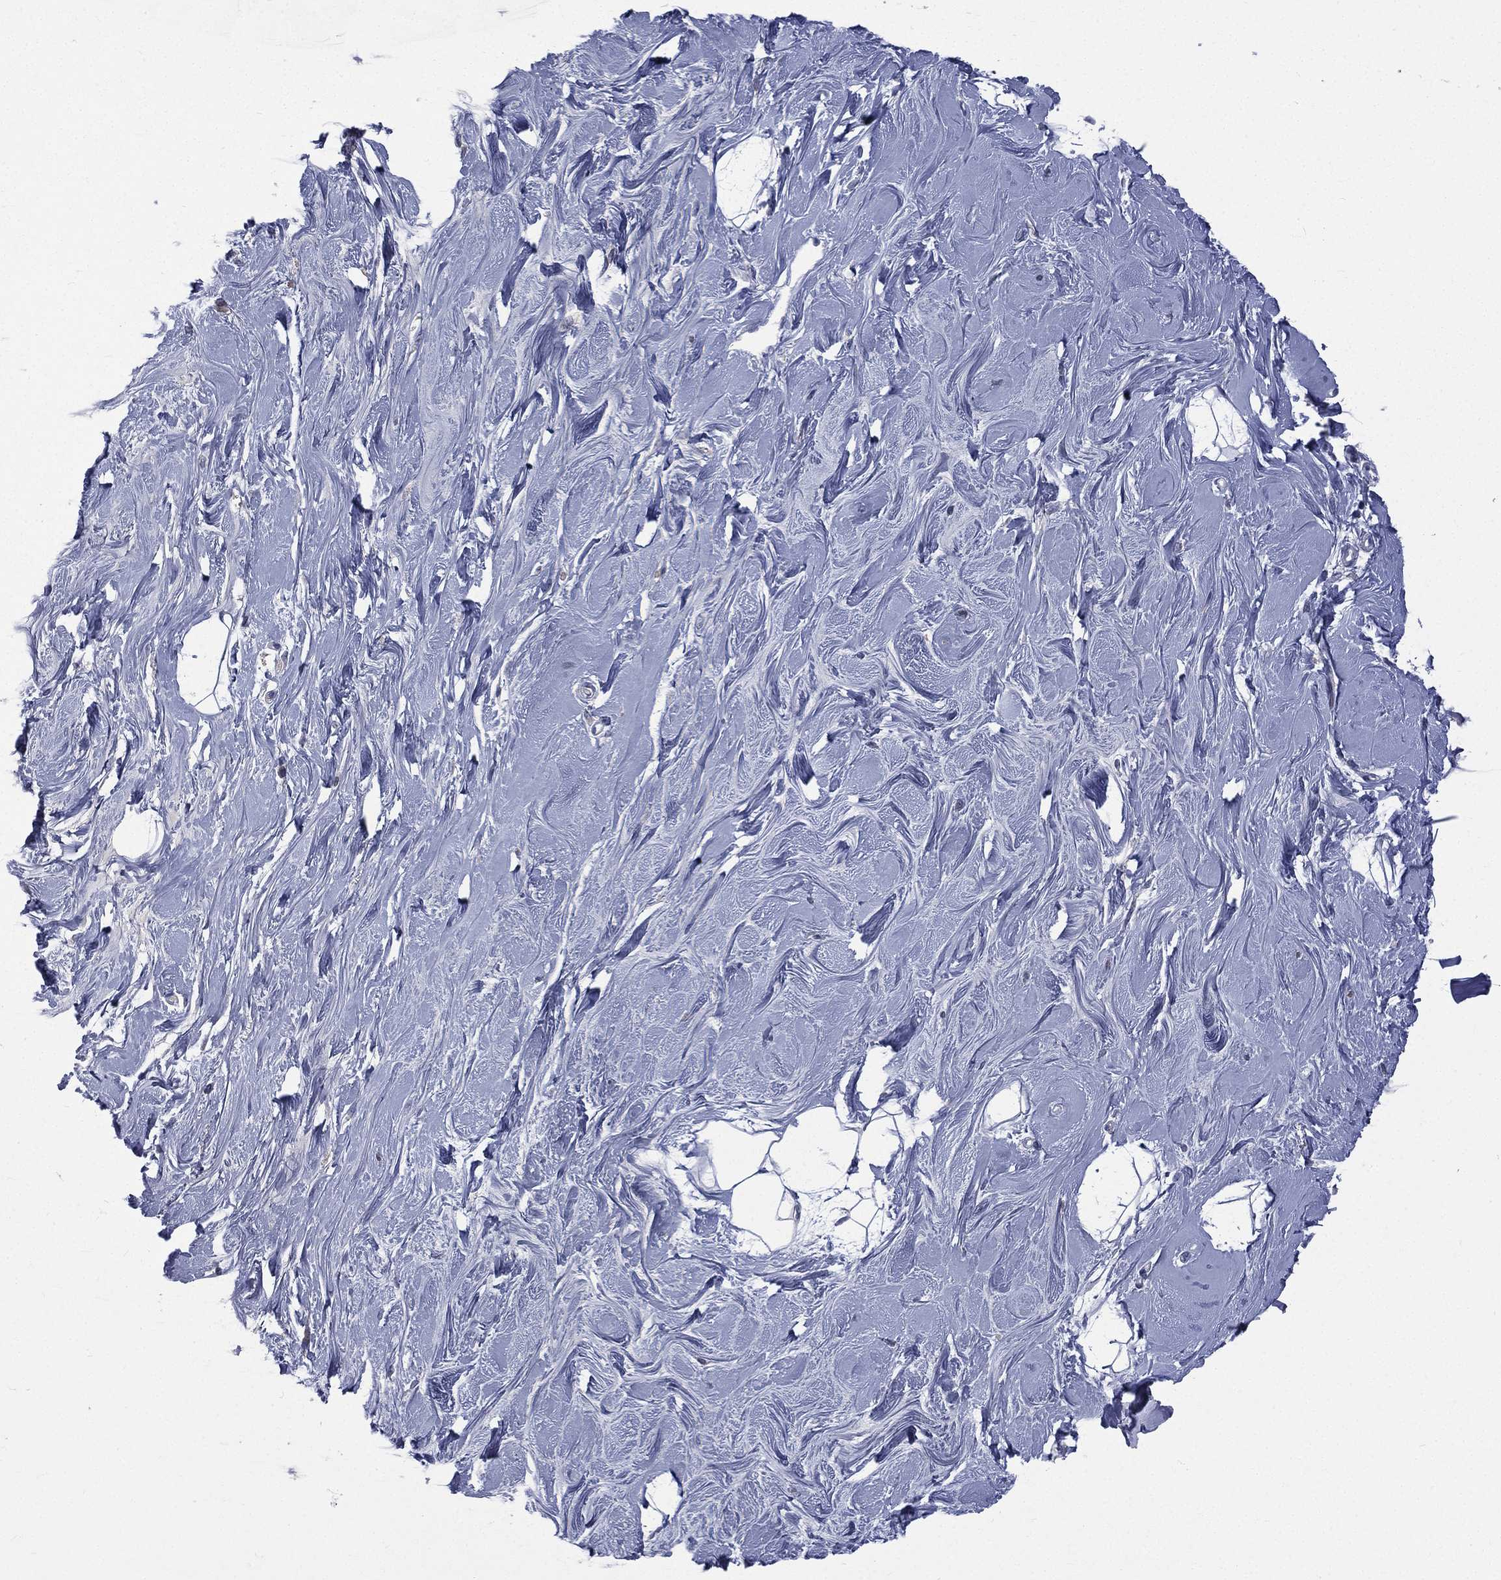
{"staining": {"intensity": "negative", "quantity": "none", "location": "none"}, "tissue": "soft tissue", "cell_type": "Fibroblasts", "image_type": "normal", "snomed": [{"axis": "morphology", "description": "Normal tissue, NOS"}, {"axis": "topography", "description": "Breast"}], "caption": "A histopathology image of soft tissue stained for a protein demonstrates no brown staining in fibroblasts.", "gene": "CA12", "patient": {"sex": "female", "age": 49}}